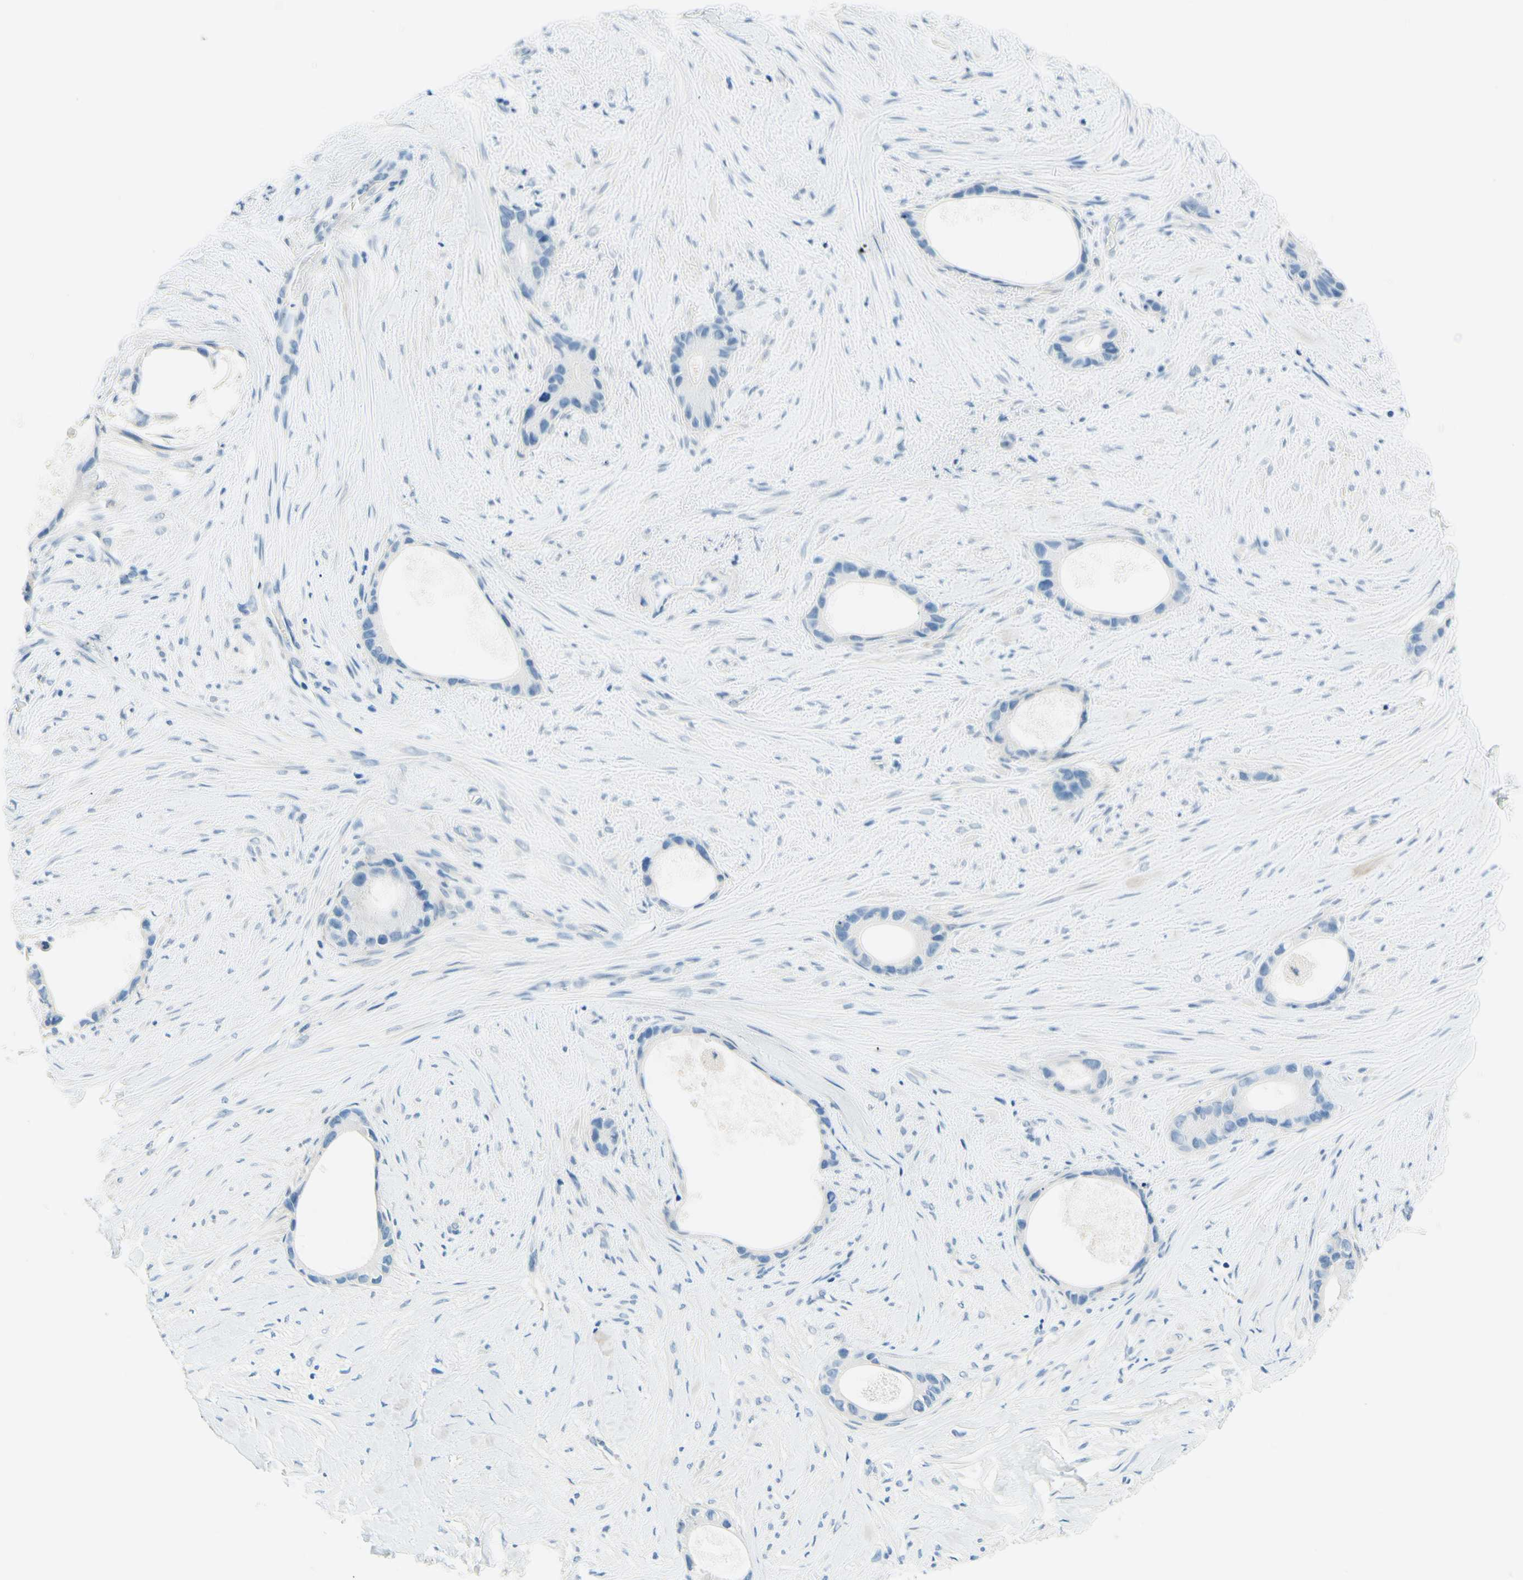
{"staining": {"intensity": "negative", "quantity": "none", "location": "none"}, "tissue": "liver cancer", "cell_type": "Tumor cells", "image_type": "cancer", "snomed": [{"axis": "morphology", "description": "Cholangiocarcinoma"}, {"axis": "topography", "description": "Liver"}], "caption": "IHC histopathology image of neoplastic tissue: human liver cancer stained with DAB (3,3'-diaminobenzidine) shows no significant protein expression in tumor cells.", "gene": "PASD1", "patient": {"sex": "female", "age": 55}}